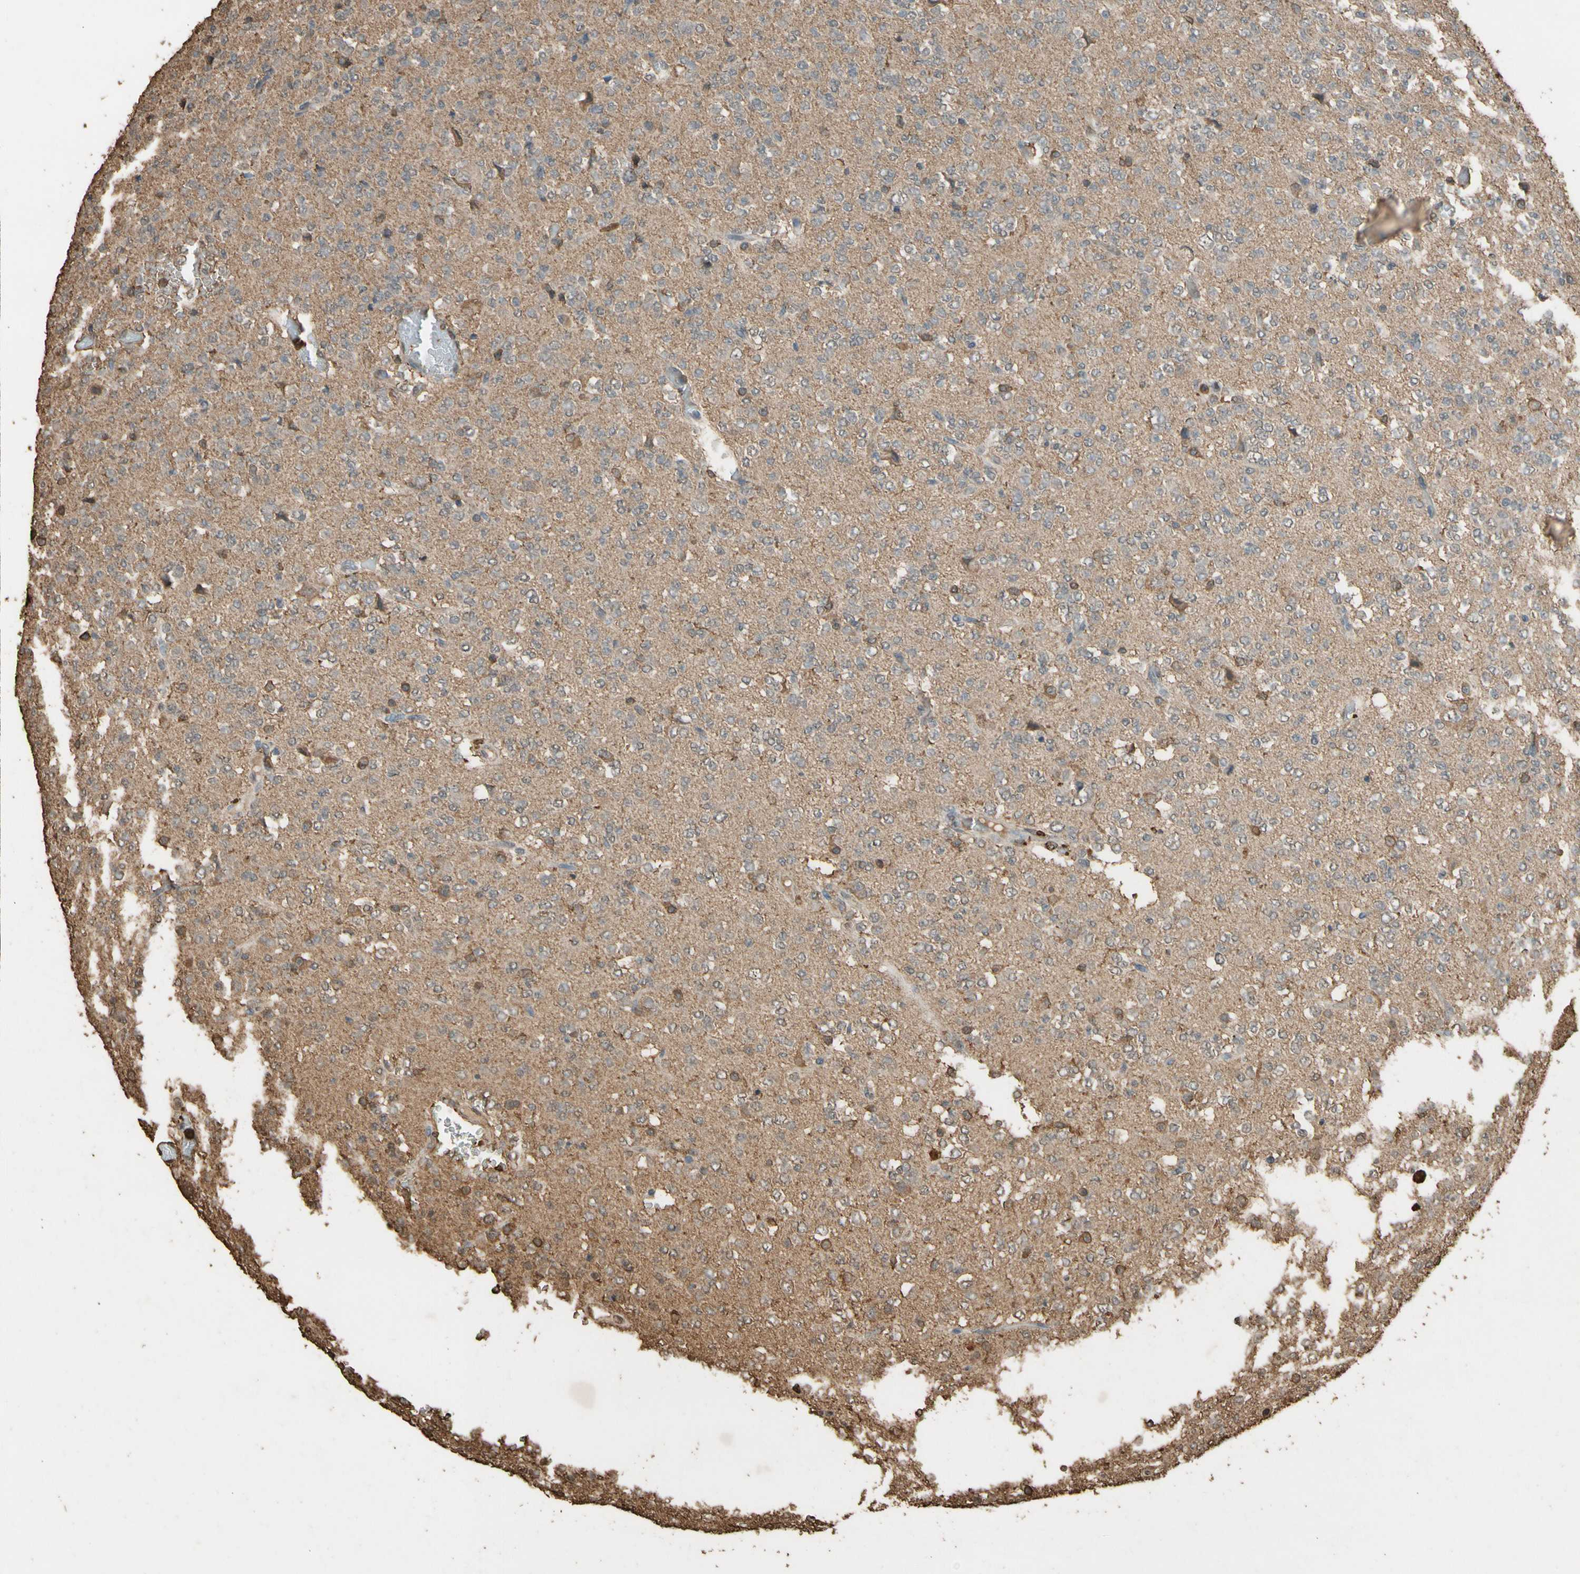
{"staining": {"intensity": "weak", "quantity": "25%-75%", "location": "cytoplasmic/membranous"}, "tissue": "glioma", "cell_type": "Tumor cells", "image_type": "cancer", "snomed": [{"axis": "morphology", "description": "Glioma, malignant, Low grade"}, {"axis": "topography", "description": "Brain"}], "caption": "Malignant glioma (low-grade) stained for a protein (brown) demonstrates weak cytoplasmic/membranous positive expression in about 25%-75% of tumor cells.", "gene": "TNFSF13B", "patient": {"sex": "male", "age": 38}}